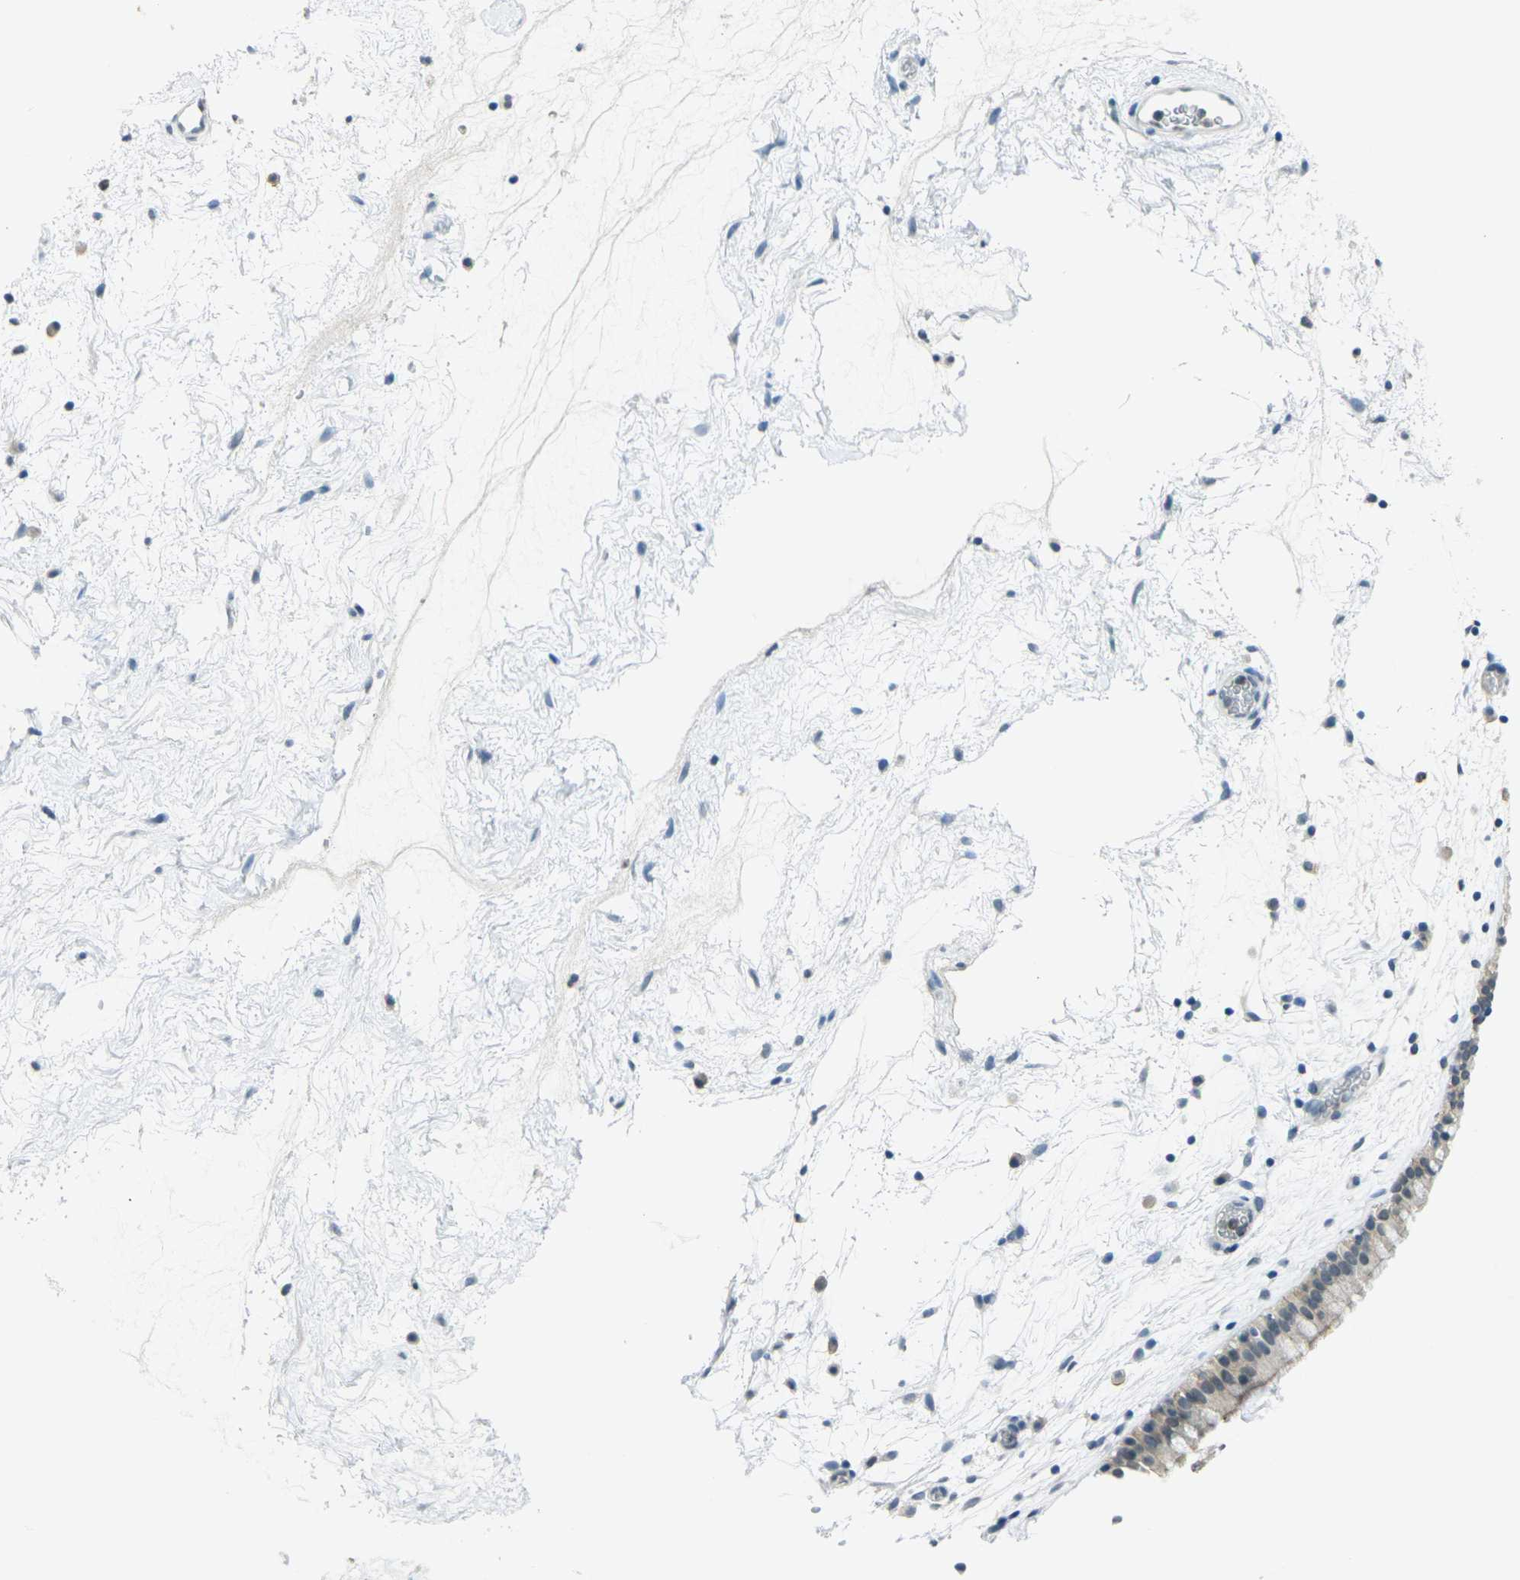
{"staining": {"intensity": "moderate", "quantity": "25%-75%", "location": "cytoplasmic/membranous"}, "tissue": "nasopharynx", "cell_type": "Respiratory epithelial cells", "image_type": "normal", "snomed": [{"axis": "morphology", "description": "Normal tissue, NOS"}, {"axis": "morphology", "description": "Inflammation, NOS"}, {"axis": "topography", "description": "Nasopharynx"}], "caption": "A brown stain shows moderate cytoplasmic/membranous staining of a protein in respiratory epithelial cells of normal nasopharynx.", "gene": "SPTBN2", "patient": {"sex": "male", "age": 48}}